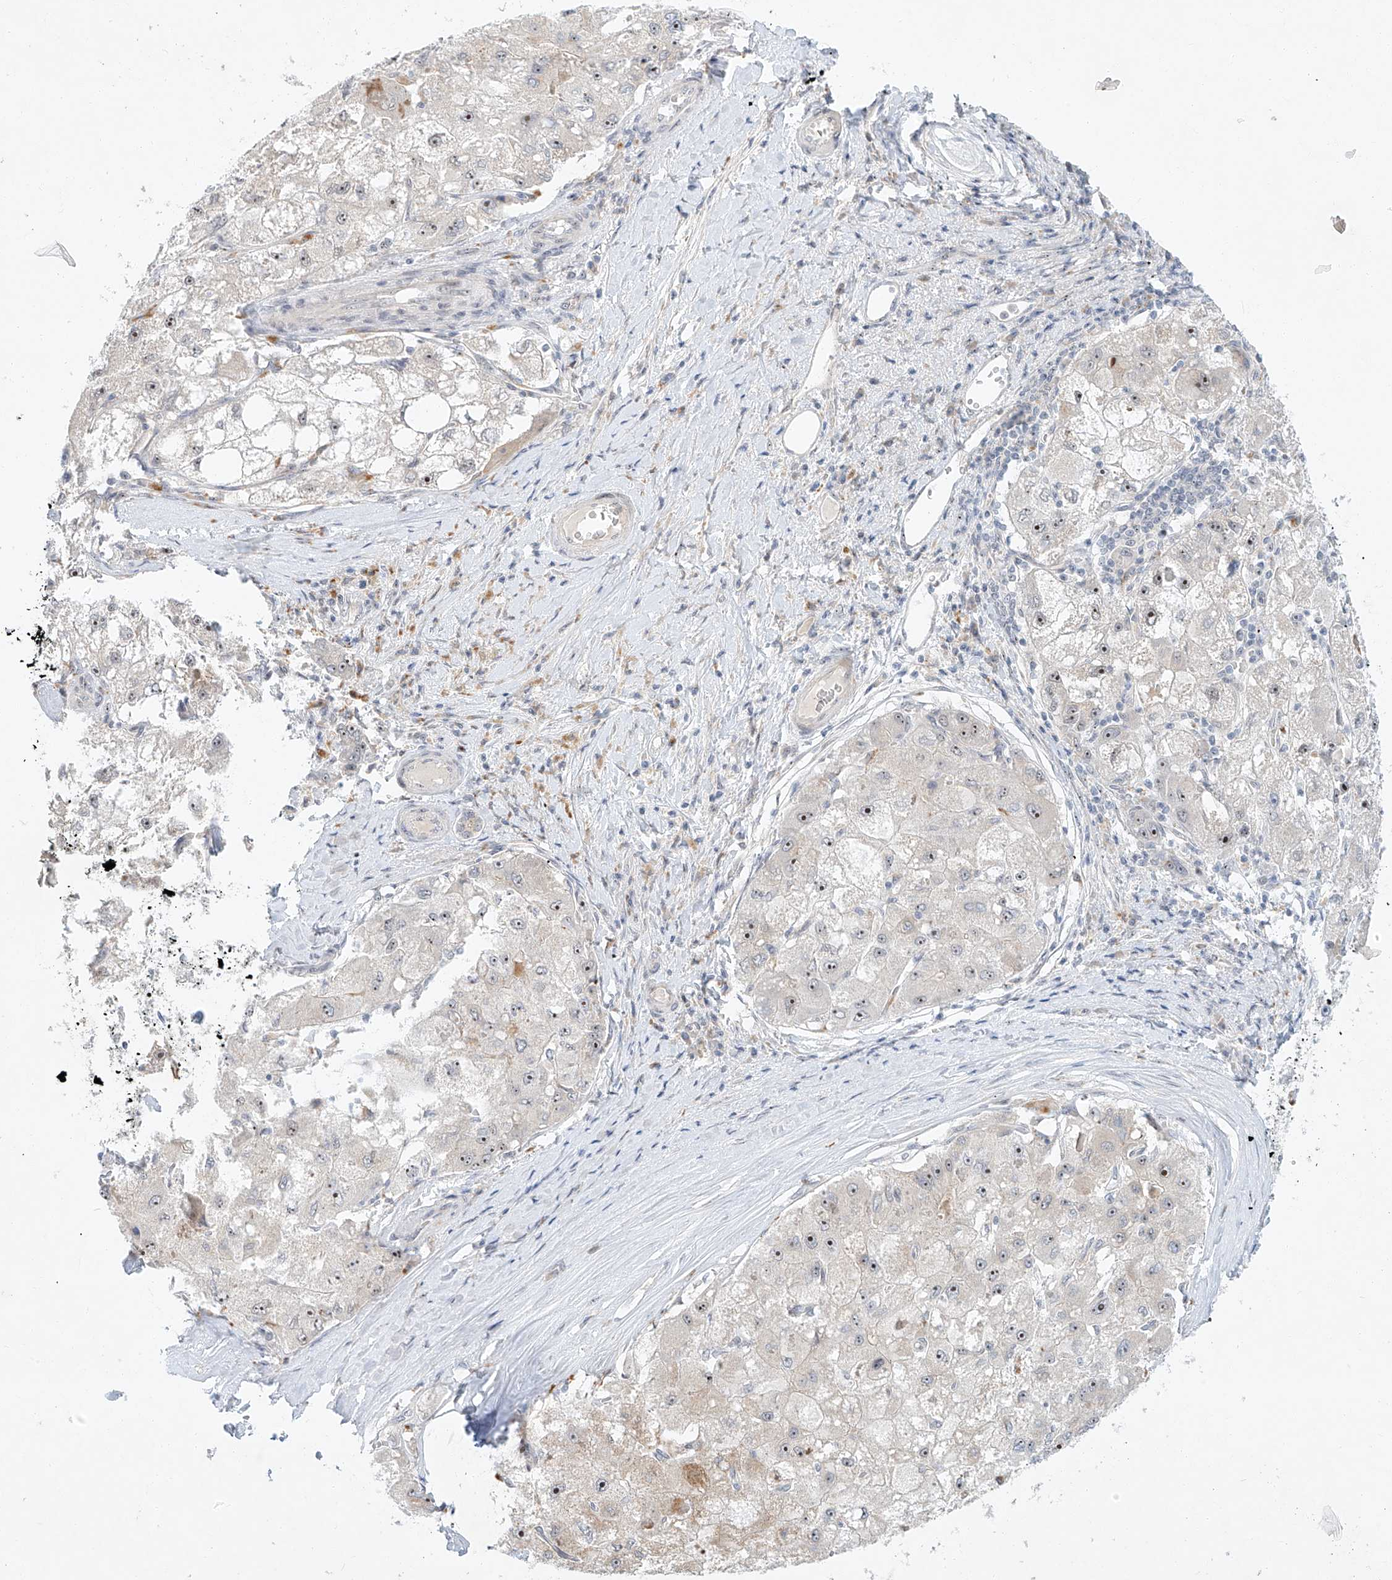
{"staining": {"intensity": "moderate", "quantity": "25%-75%", "location": "nuclear"}, "tissue": "liver cancer", "cell_type": "Tumor cells", "image_type": "cancer", "snomed": [{"axis": "morphology", "description": "Carcinoma, Hepatocellular, NOS"}, {"axis": "topography", "description": "Liver"}], "caption": "Moderate nuclear staining is seen in about 25%-75% of tumor cells in liver hepatocellular carcinoma.", "gene": "PAK6", "patient": {"sex": "male", "age": 80}}